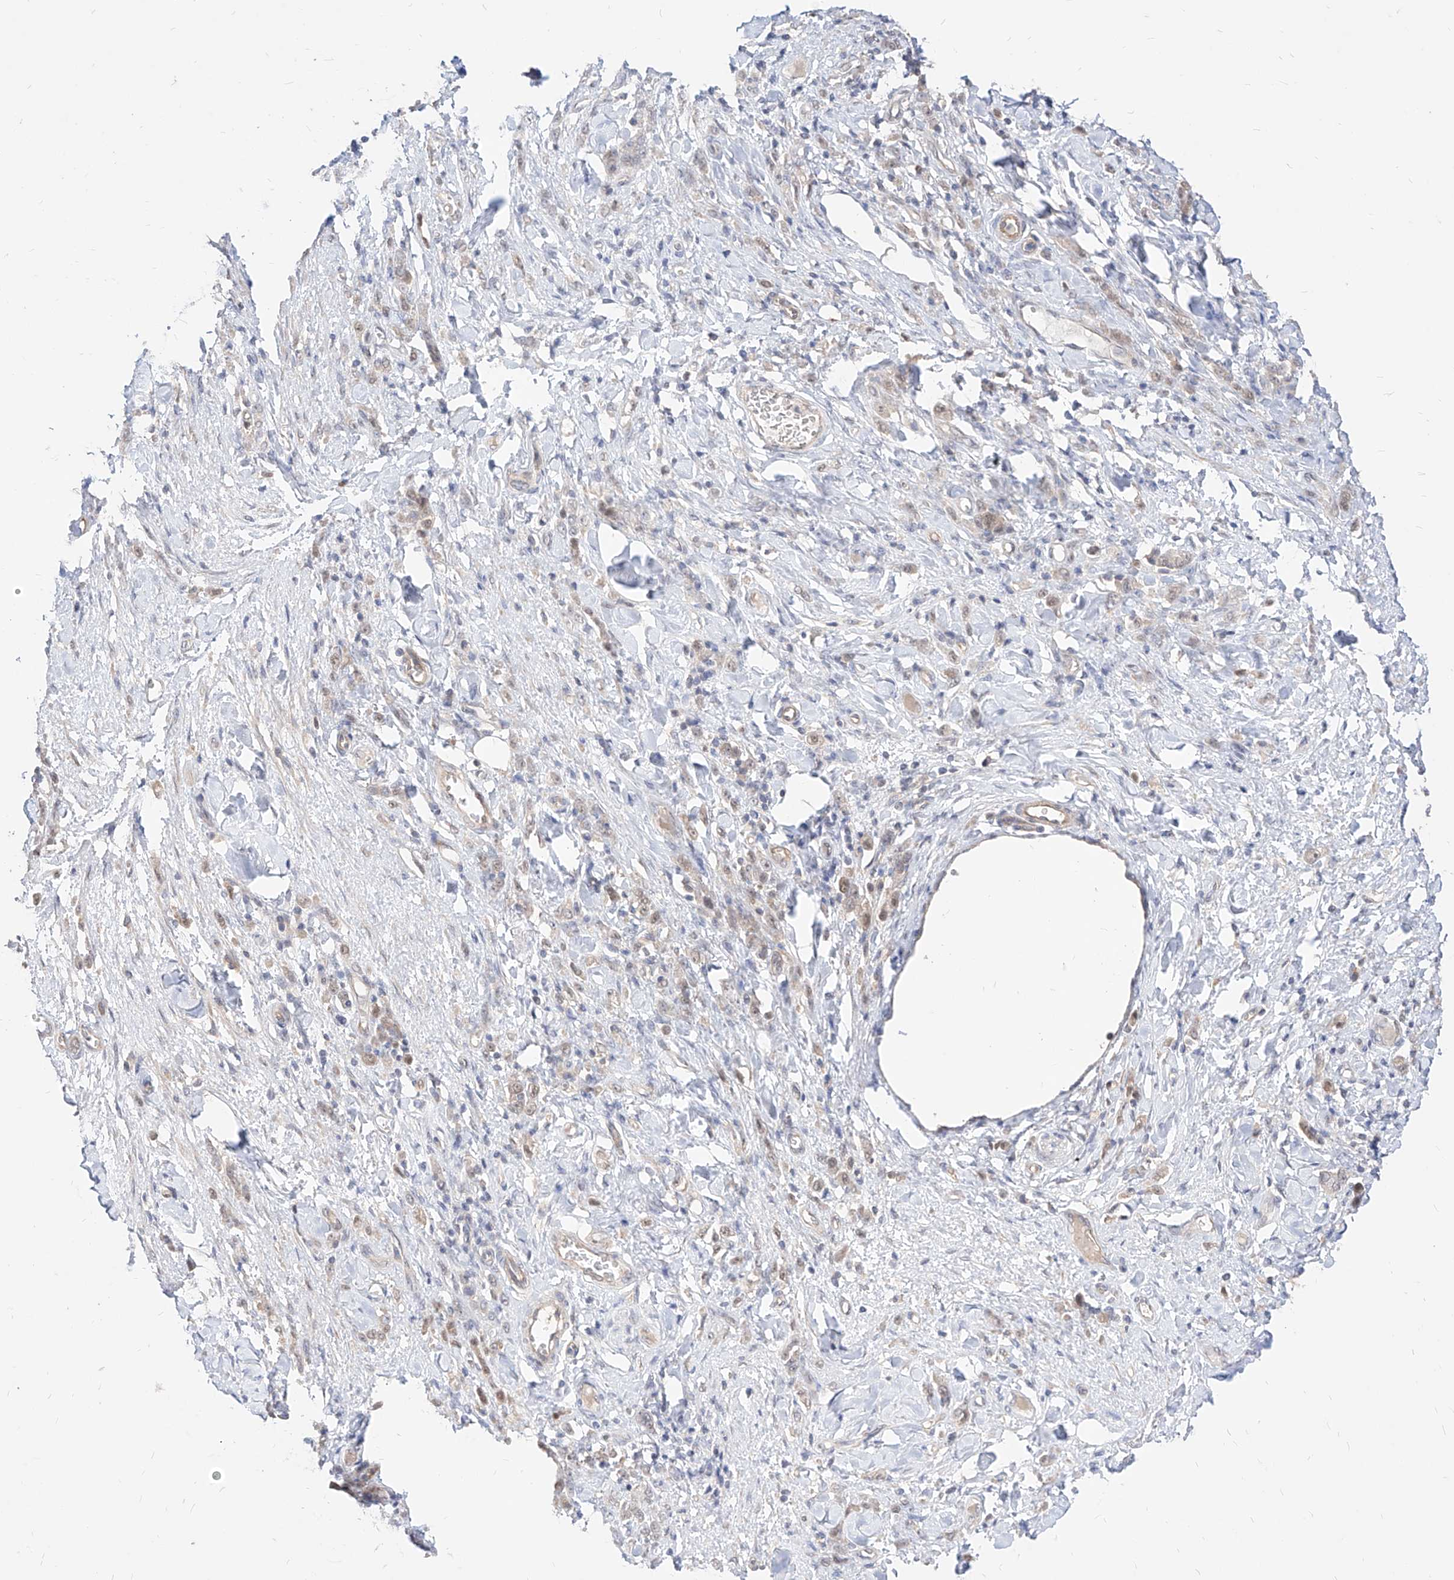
{"staining": {"intensity": "weak", "quantity": "<25%", "location": "cytoplasmic/membranous,nuclear"}, "tissue": "stomach cancer", "cell_type": "Tumor cells", "image_type": "cancer", "snomed": [{"axis": "morphology", "description": "Normal tissue, NOS"}, {"axis": "morphology", "description": "Adenocarcinoma, NOS"}, {"axis": "topography", "description": "Stomach"}], "caption": "Protein analysis of stomach cancer demonstrates no significant positivity in tumor cells.", "gene": "TSNAX", "patient": {"sex": "male", "age": 82}}